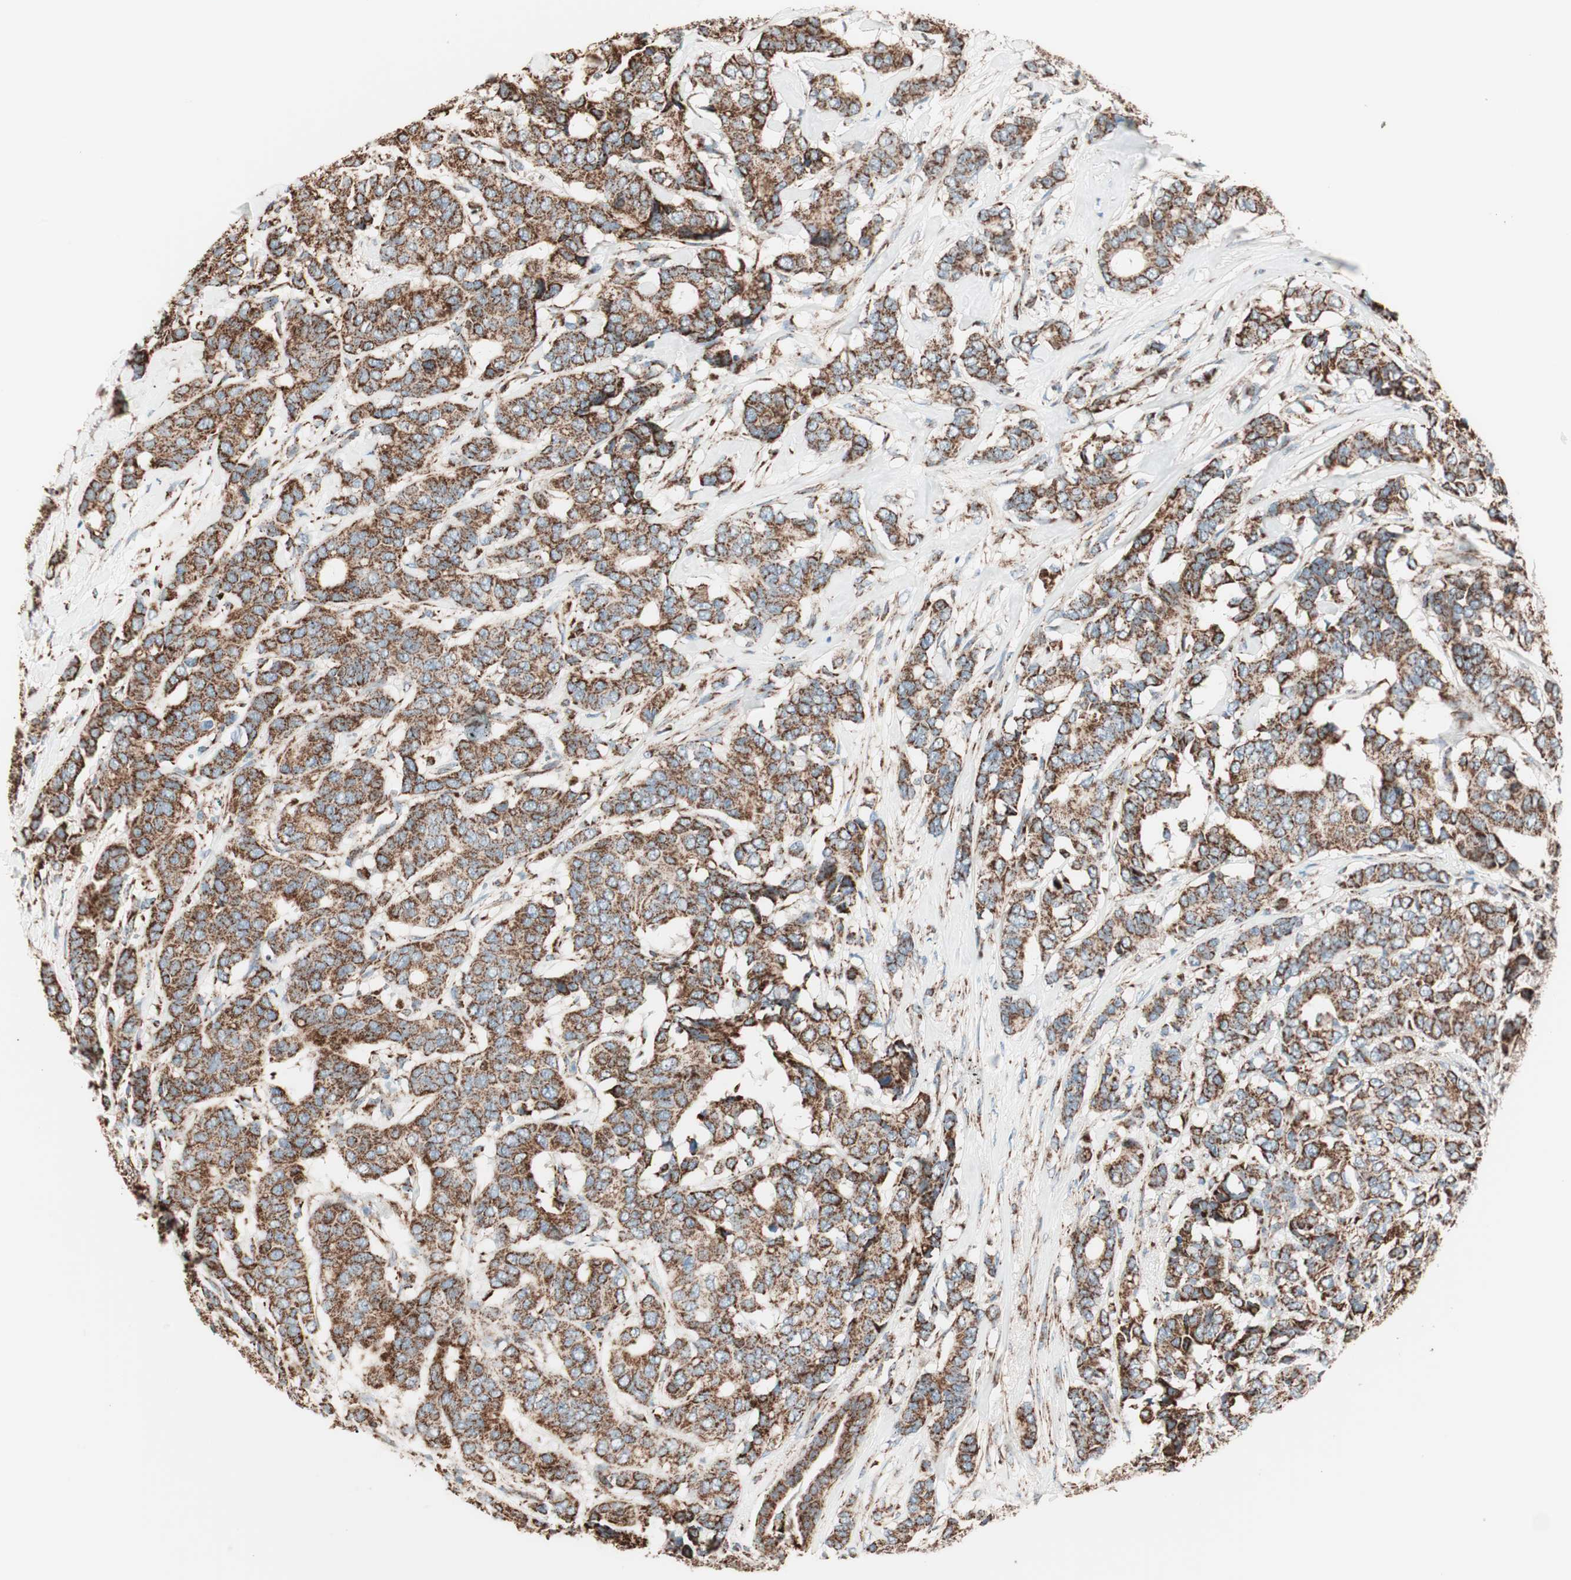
{"staining": {"intensity": "strong", "quantity": ">75%", "location": "cytoplasmic/membranous"}, "tissue": "breast cancer", "cell_type": "Tumor cells", "image_type": "cancer", "snomed": [{"axis": "morphology", "description": "Duct carcinoma"}, {"axis": "topography", "description": "Breast"}], "caption": "Strong cytoplasmic/membranous staining is present in about >75% of tumor cells in breast infiltrating ductal carcinoma. The staining was performed using DAB (3,3'-diaminobenzidine) to visualize the protein expression in brown, while the nuclei were stained in blue with hematoxylin (Magnification: 20x).", "gene": "TOMM22", "patient": {"sex": "female", "age": 87}}